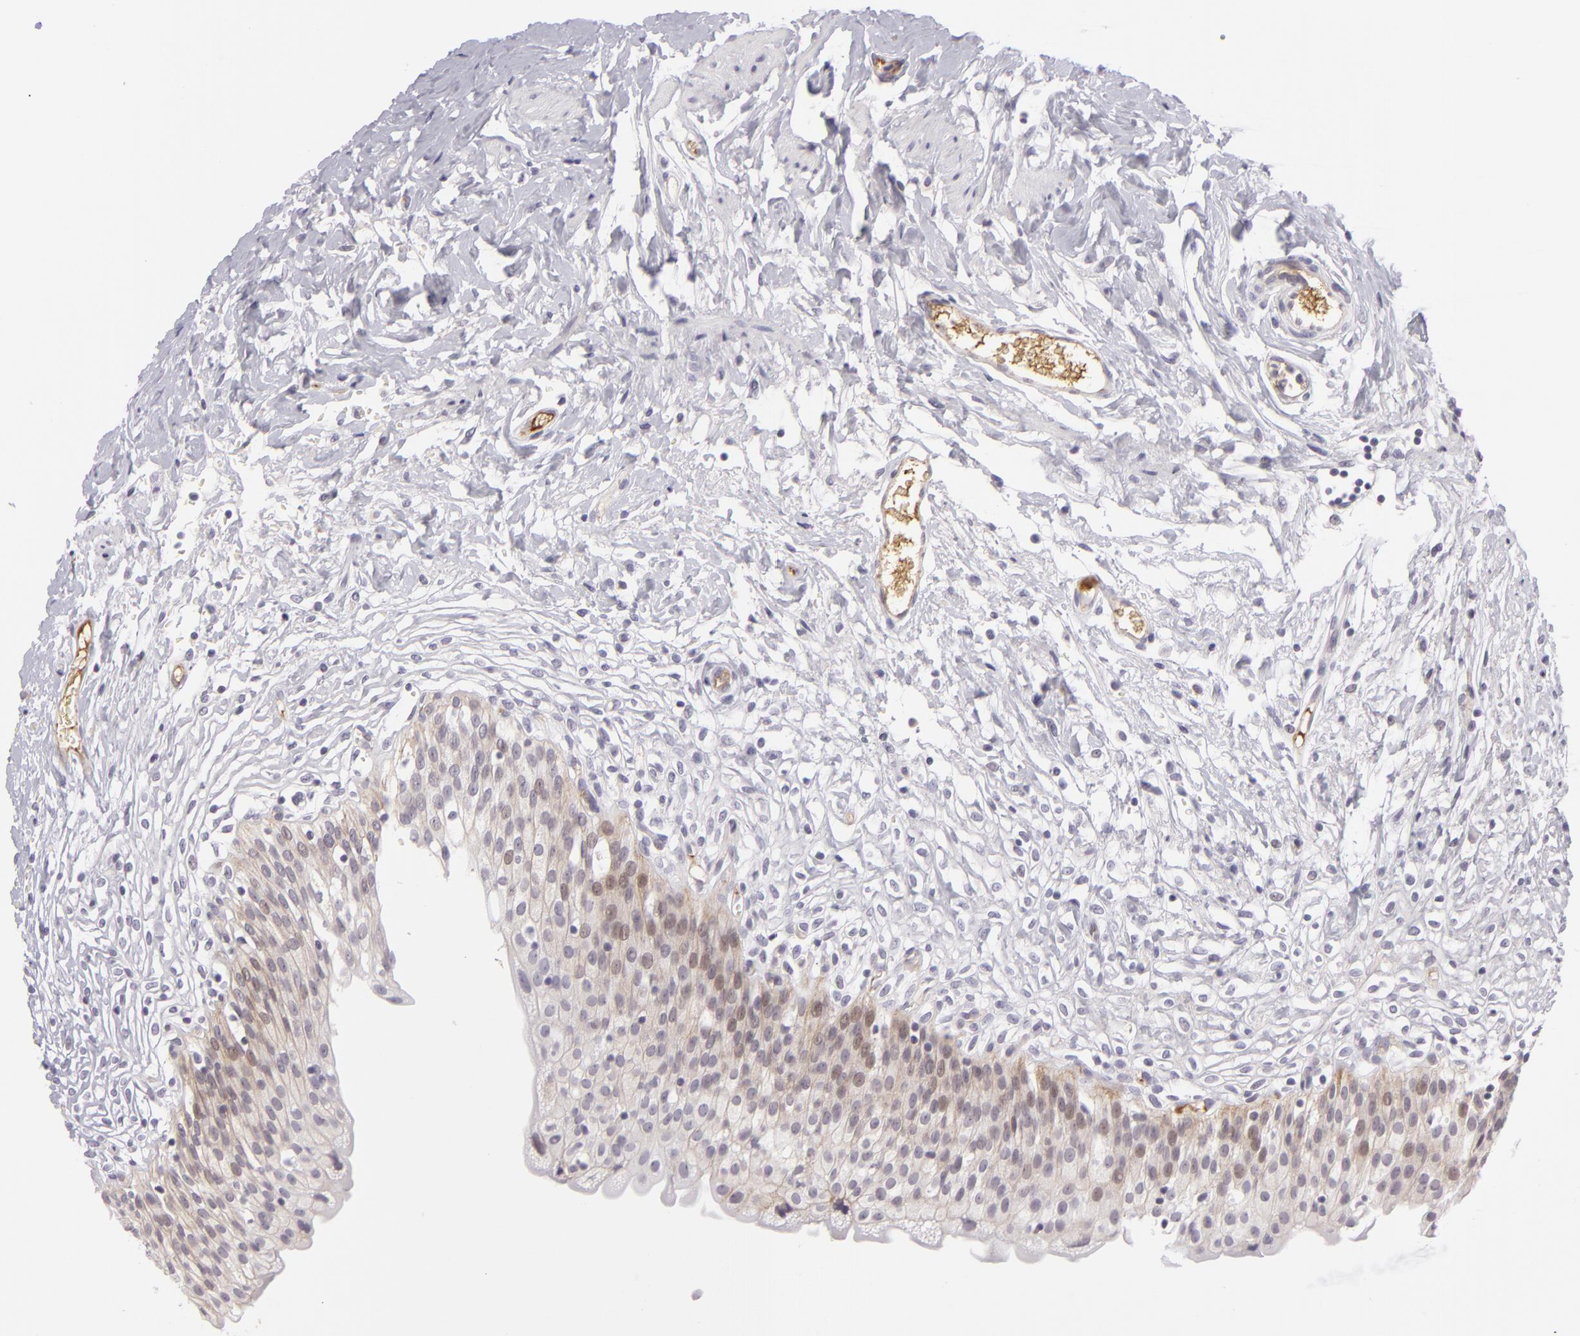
{"staining": {"intensity": "negative", "quantity": "none", "location": "none"}, "tissue": "urinary bladder", "cell_type": "Urothelial cells", "image_type": "normal", "snomed": [{"axis": "morphology", "description": "Normal tissue, NOS"}, {"axis": "topography", "description": "Urinary bladder"}], "caption": "The photomicrograph demonstrates no staining of urothelial cells in benign urinary bladder.", "gene": "CTNNB1", "patient": {"sex": "female", "age": 80}}